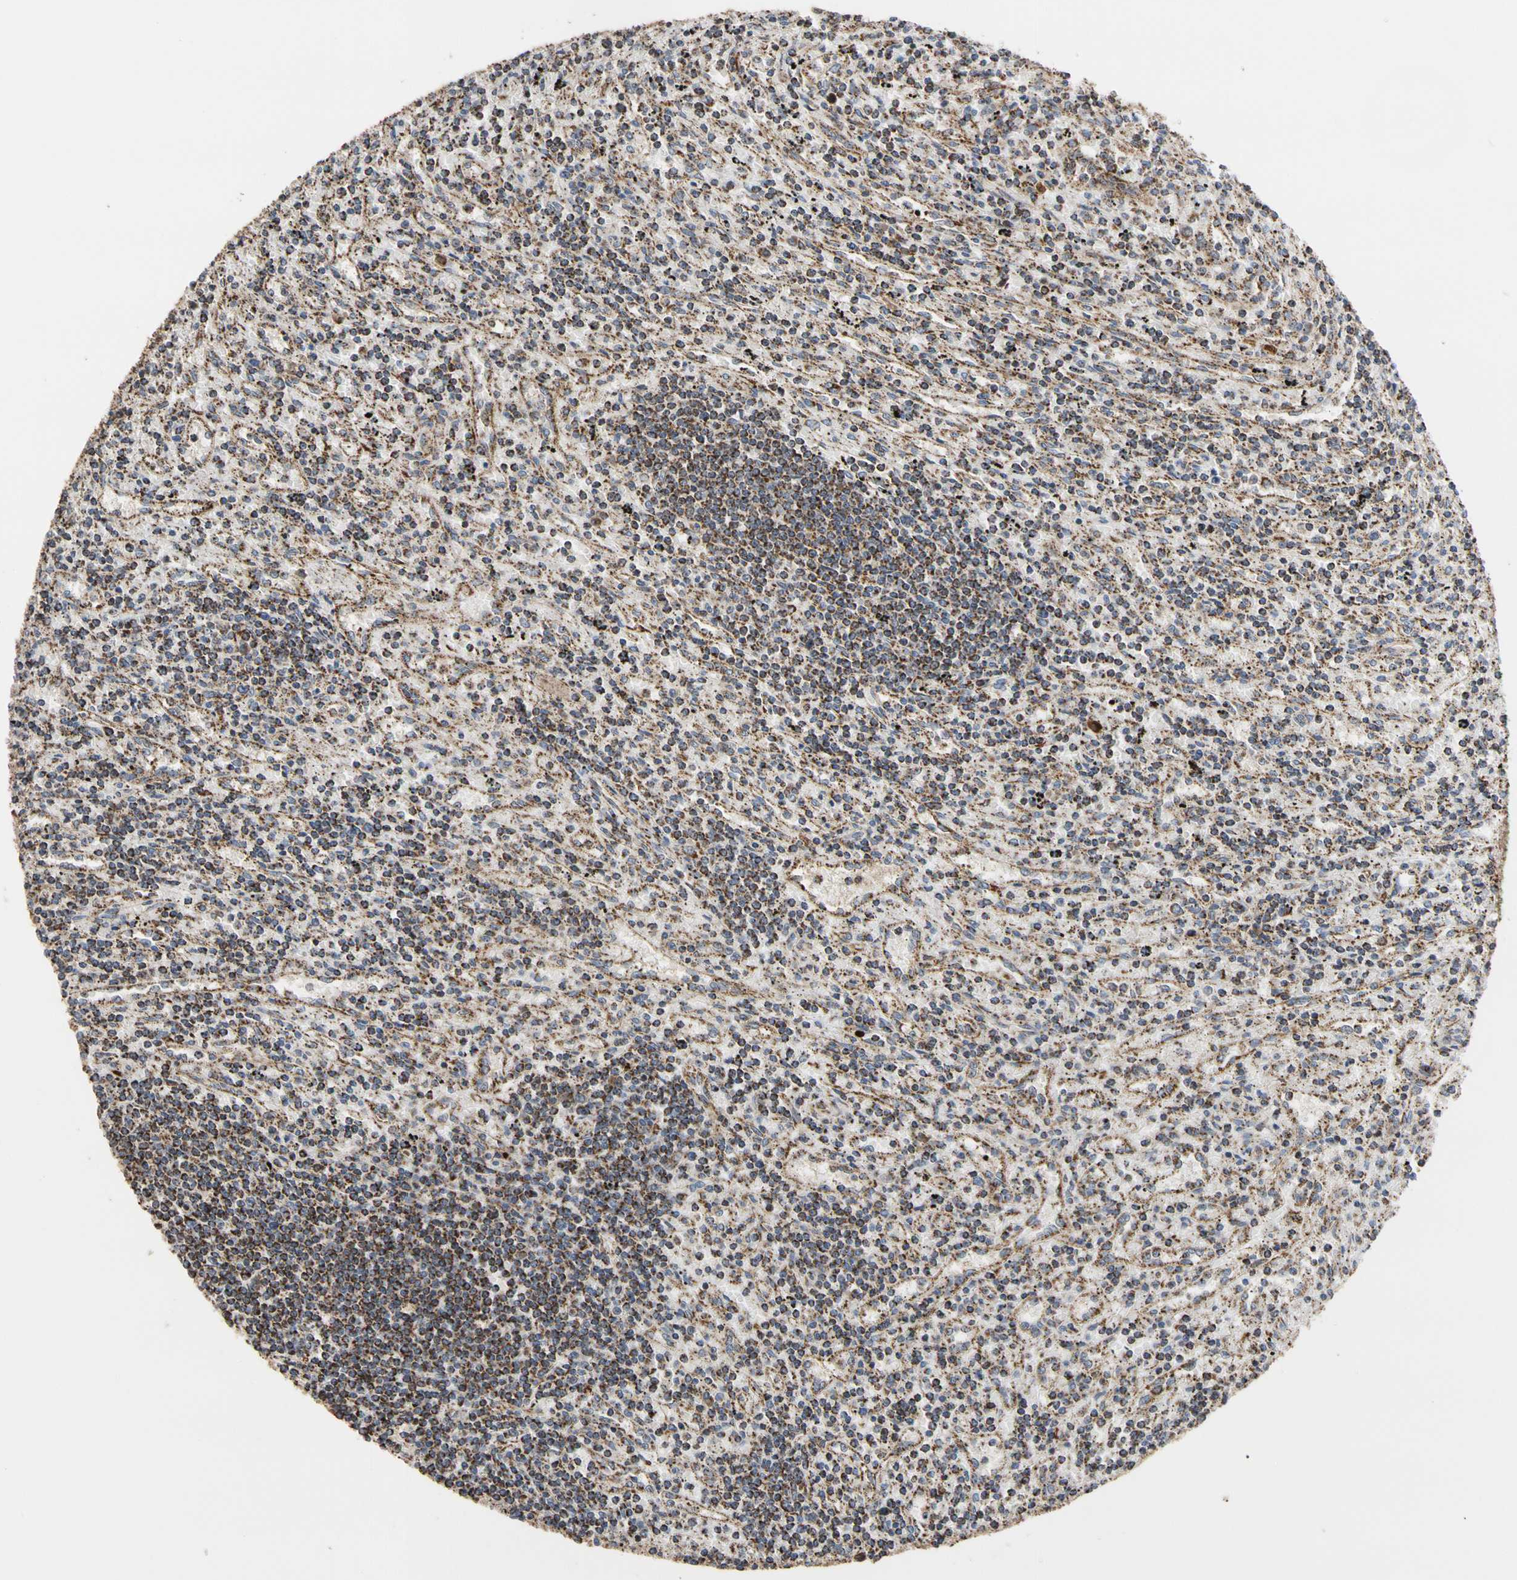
{"staining": {"intensity": "strong", "quantity": ">75%", "location": "cytoplasmic/membranous"}, "tissue": "lymphoma", "cell_type": "Tumor cells", "image_type": "cancer", "snomed": [{"axis": "morphology", "description": "Malignant lymphoma, non-Hodgkin's type, Low grade"}, {"axis": "topography", "description": "Spleen"}], "caption": "Lymphoma stained for a protein (brown) demonstrates strong cytoplasmic/membranous positive staining in about >75% of tumor cells.", "gene": "FAM110B", "patient": {"sex": "male", "age": 76}}